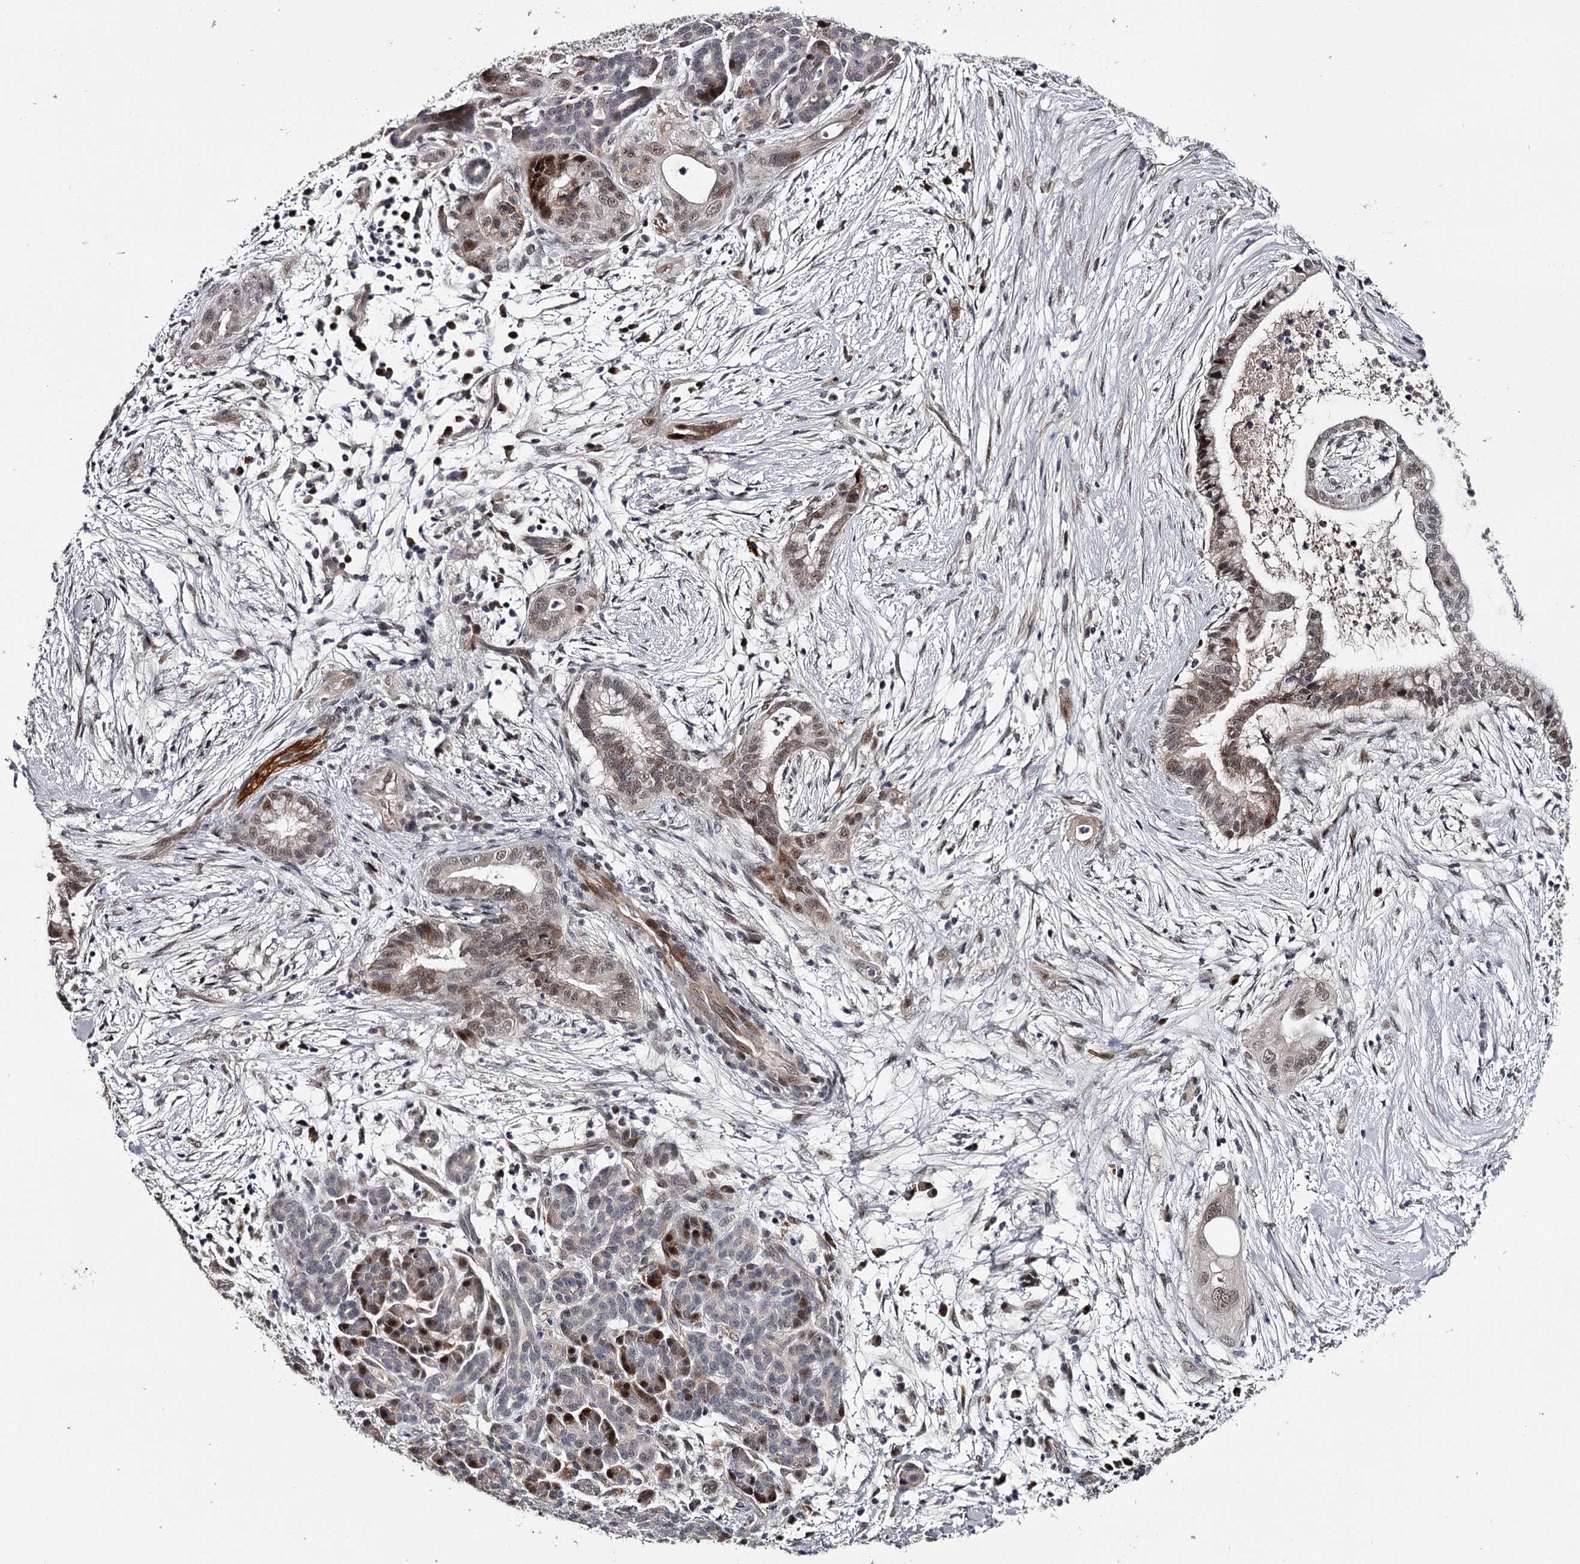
{"staining": {"intensity": "moderate", "quantity": "<25%", "location": "cytoplasmic/membranous,nuclear"}, "tissue": "pancreatic cancer", "cell_type": "Tumor cells", "image_type": "cancer", "snomed": [{"axis": "morphology", "description": "Adenocarcinoma, NOS"}, {"axis": "topography", "description": "Pancreas"}], "caption": "Immunohistochemical staining of pancreatic cancer (adenocarcinoma) exhibits moderate cytoplasmic/membranous and nuclear protein expression in approximately <25% of tumor cells.", "gene": "RNF44", "patient": {"sex": "male", "age": 59}}